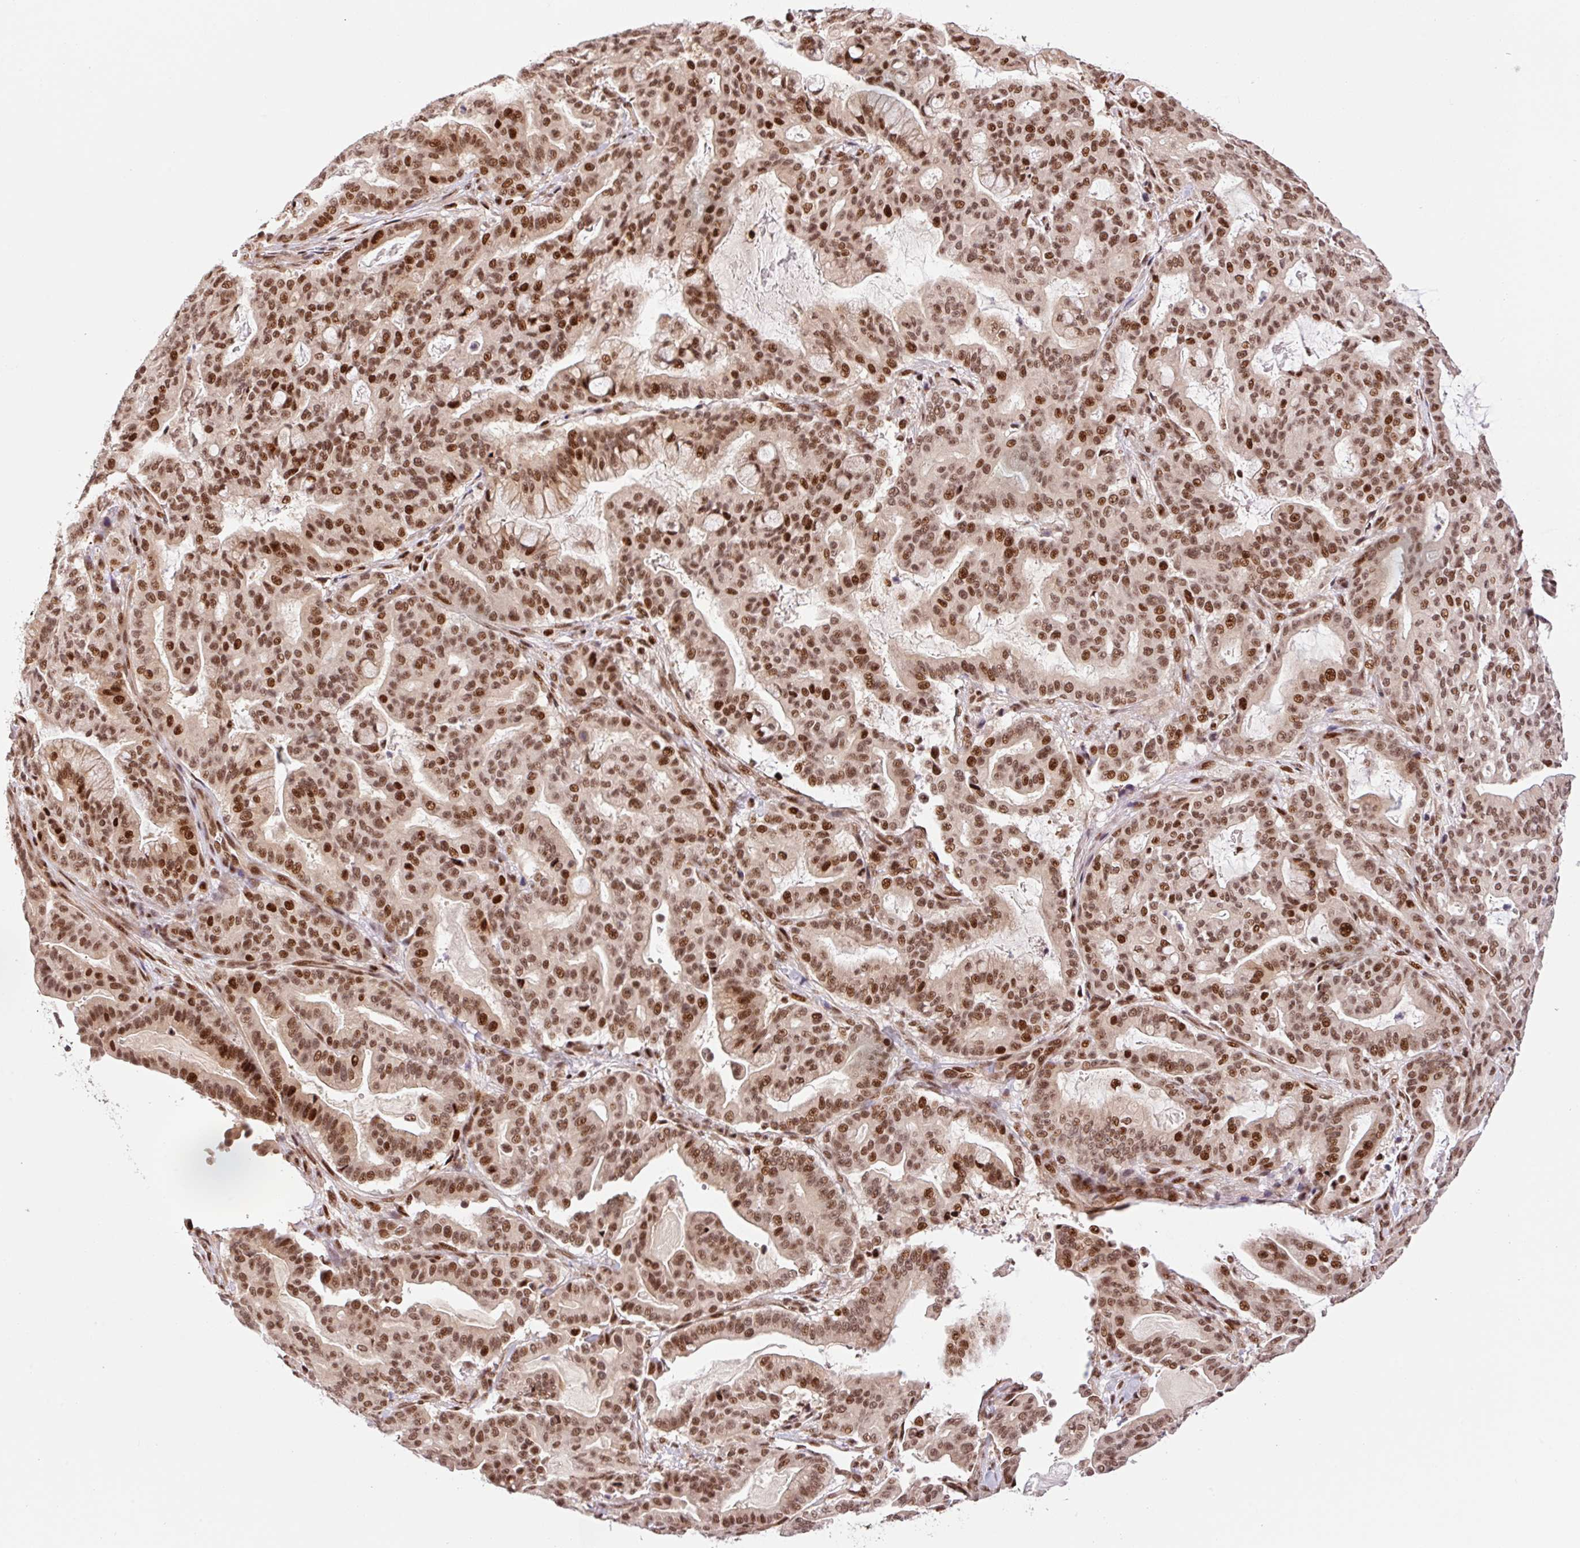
{"staining": {"intensity": "moderate", "quantity": ">75%", "location": "nuclear"}, "tissue": "pancreatic cancer", "cell_type": "Tumor cells", "image_type": "cancer", "snomed": [{"axis": "morphology", "description": "Adenocarcinoma, NOS"}, {"axis": "topography", "description": "Pancreas"}], "caption": "Protein positivity by IHC exhibits moderate nuclear positivity in about >75% of tumor cells in pancreatic cancer.", "gene": "INTS8", "patient": {"sex": "male", "age": 63}}